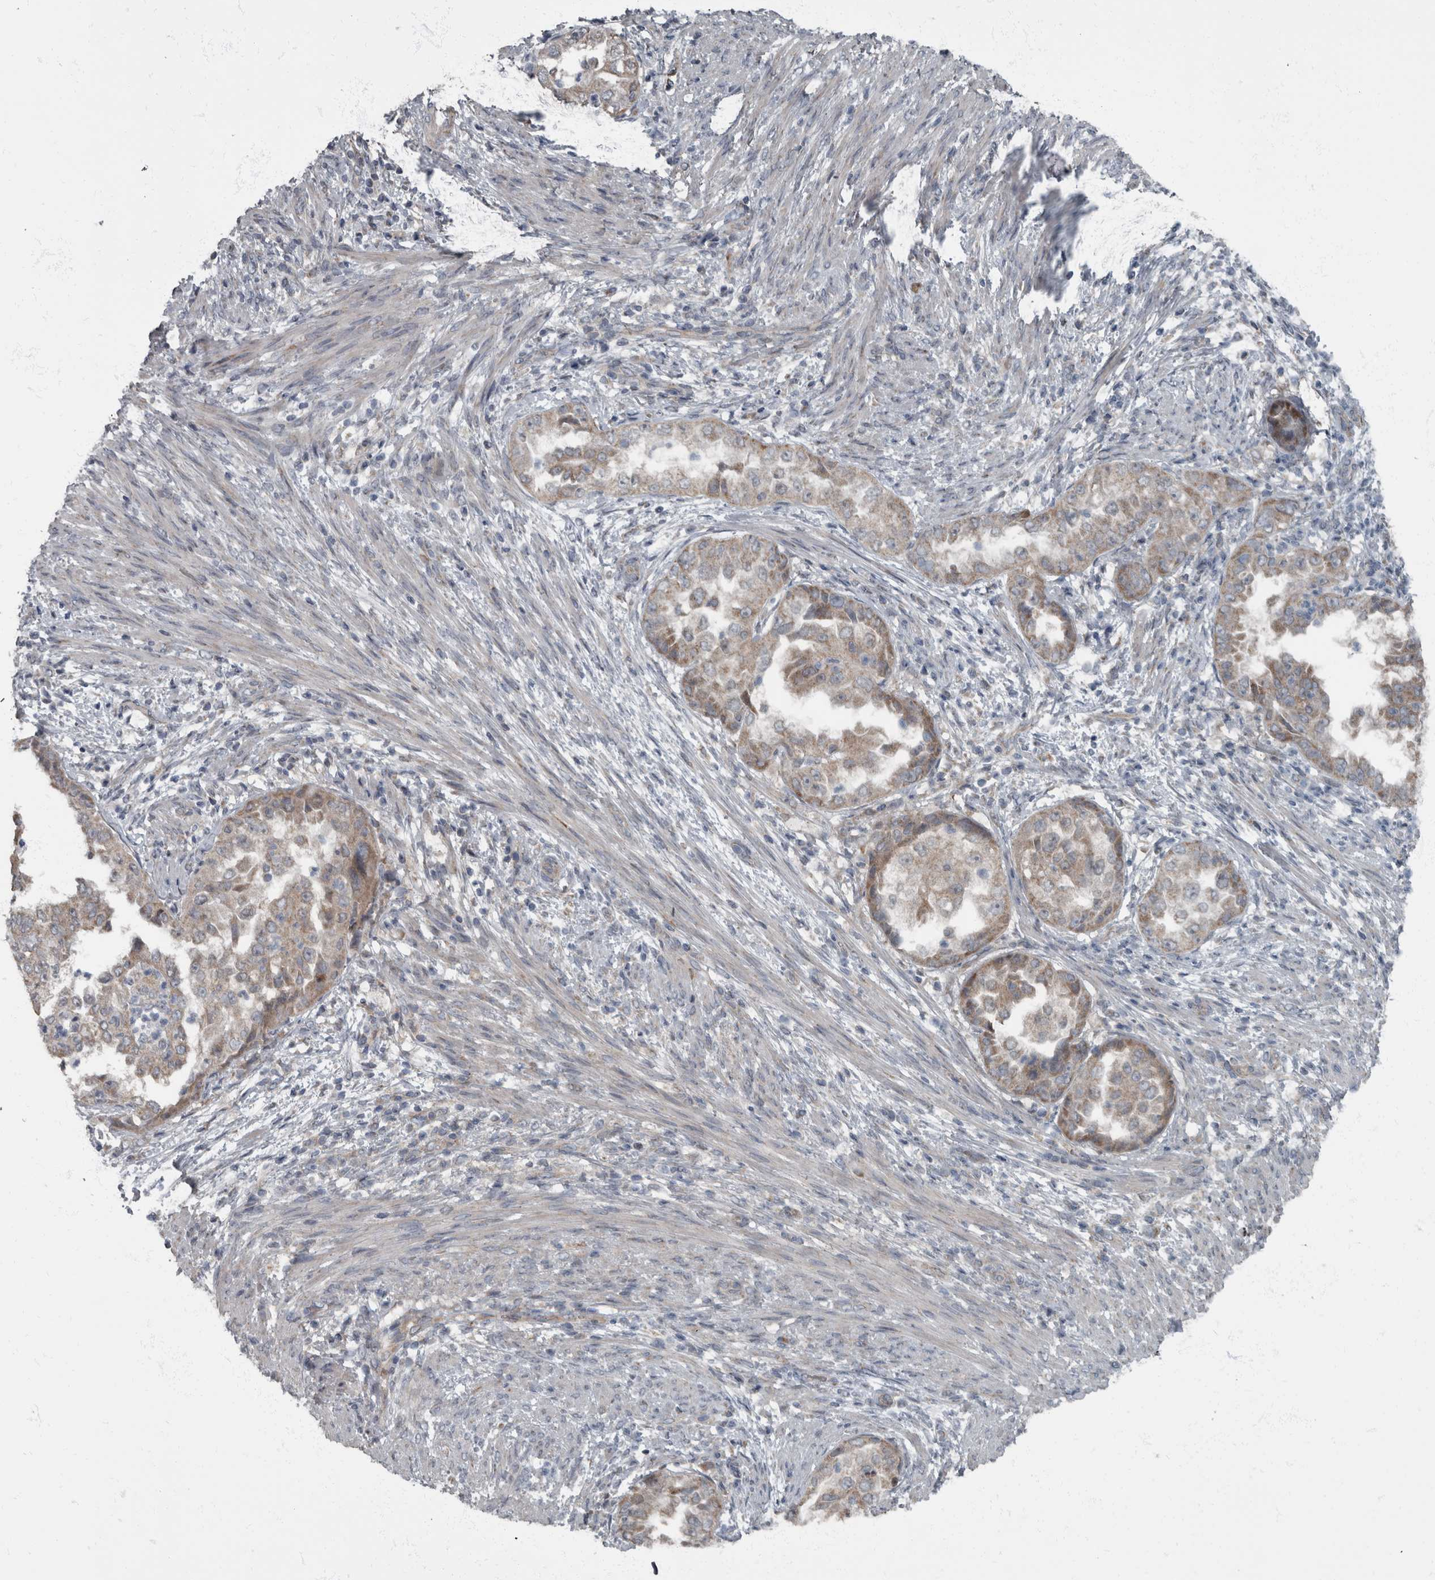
{"staining": {"intensity": "weak", "quantity": ">75%", "location": "cytoplasmic/membranous"}, "tissue": "endometrial cancer", "cell_type": "Tumor cells", "image_type": "cancer", "snomed": [{"axis": "morphology", "description": "Adenocarcinoma, NOS"}, {"axis": "topography", "description": "Endometrium"}], "caption": "Immunohistochemical staining of human endometrial cancer demonstrates low levels of weak cytoplasmic/membranous protein staining in approximately >75% of tumor cells. Nuclei are stained in blue.", "gene": "RABGGTB", "patient": {"sex": "female", "age": 85}}